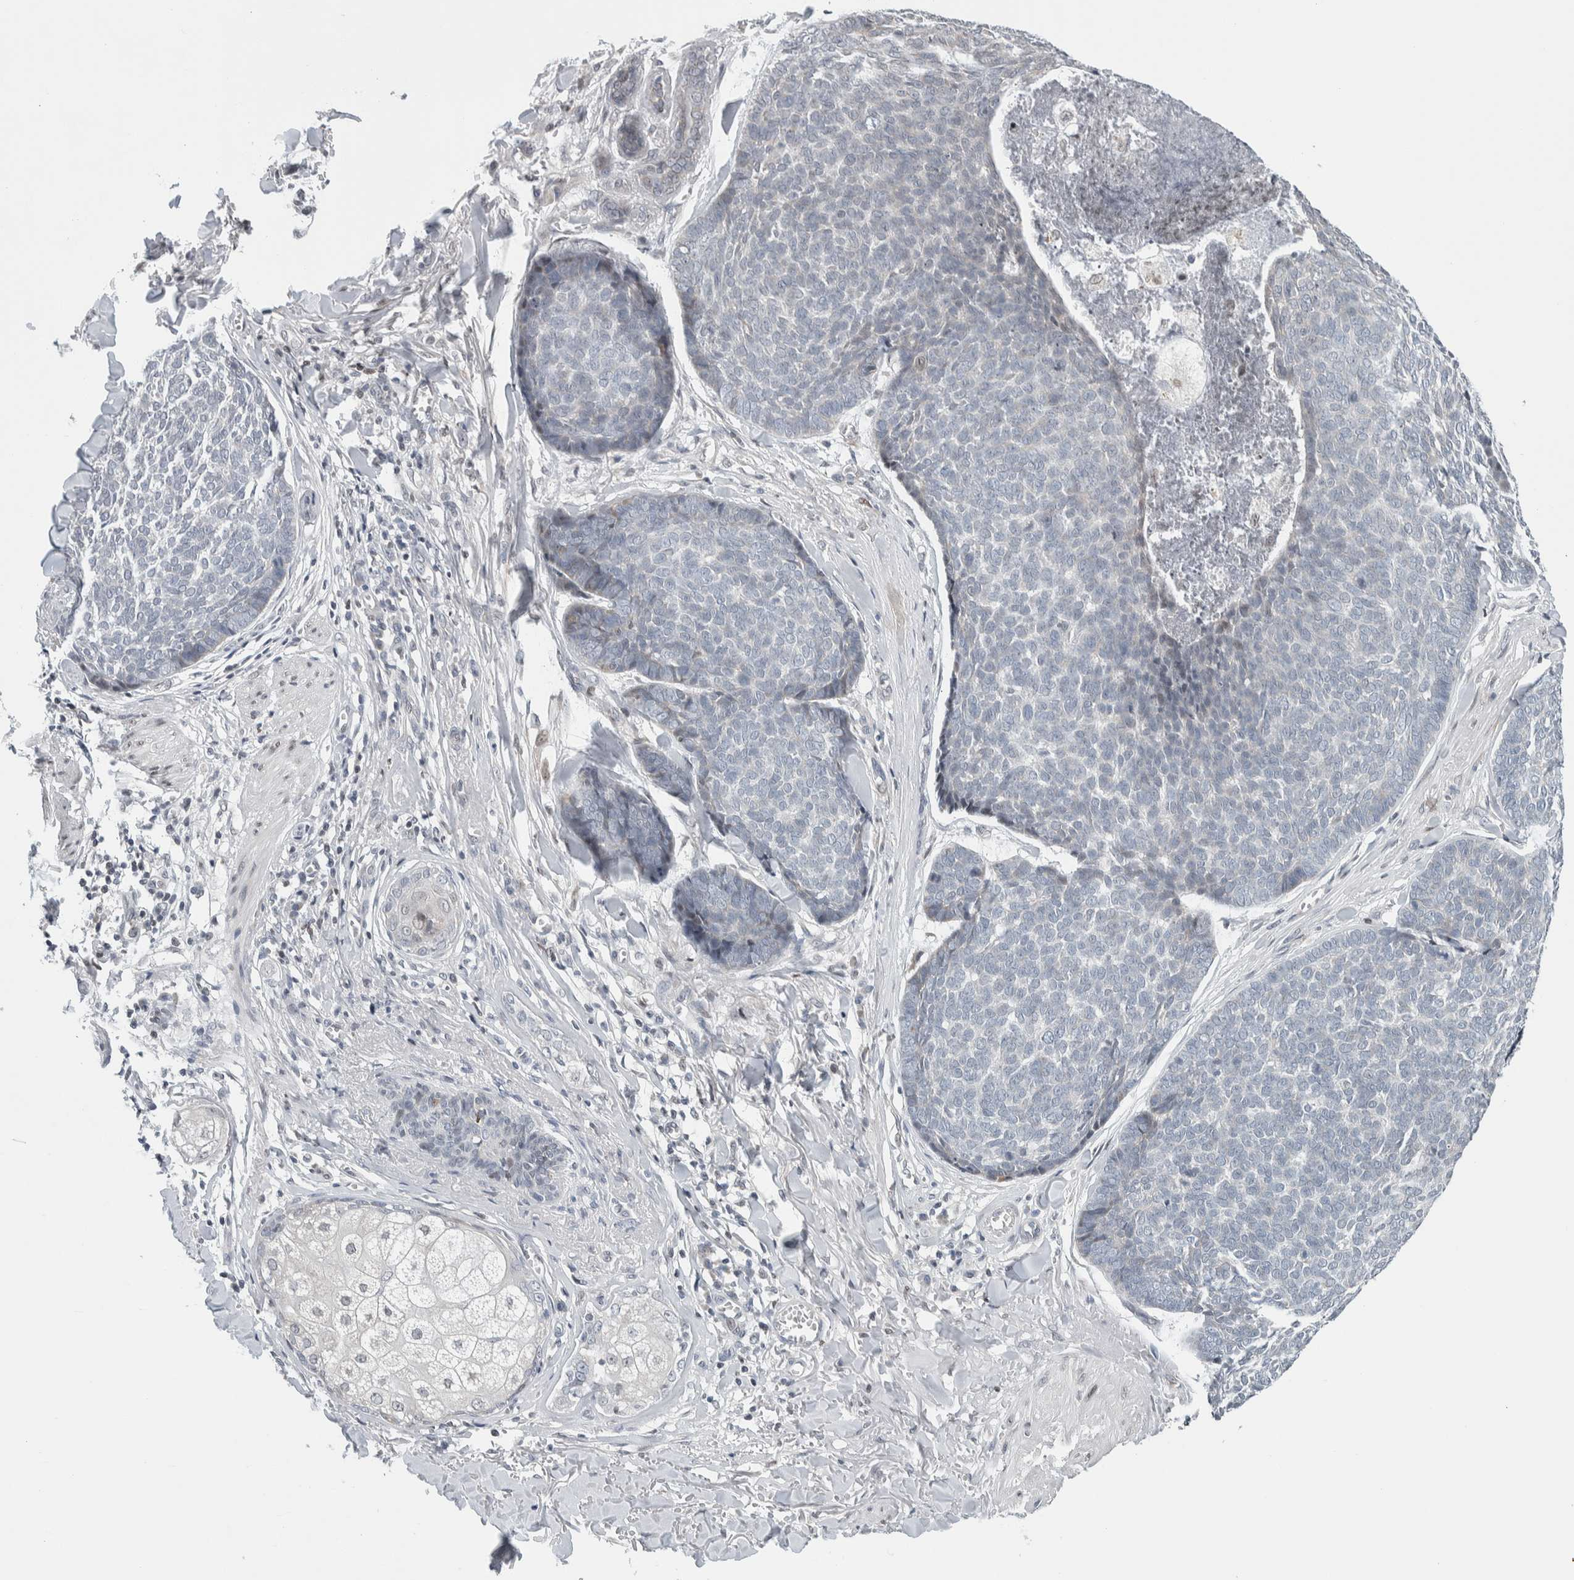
{"staining": {"intensity": "negative", "quantity": "none", "location": "none"}, "tissue": "skin cancer", "cell_type": "Tumor cells", "image_type": "cancer", "snomed": [{"axis": "morphology", "description": "Basal cell carcinoma"}, {"axis": "topography", "description": "Skin"}], "caption": "Tumor cells show no significant positivity in skin cancer.", "gene": "NEUROD1", "patient": {"sex": "male", "age": 84}}